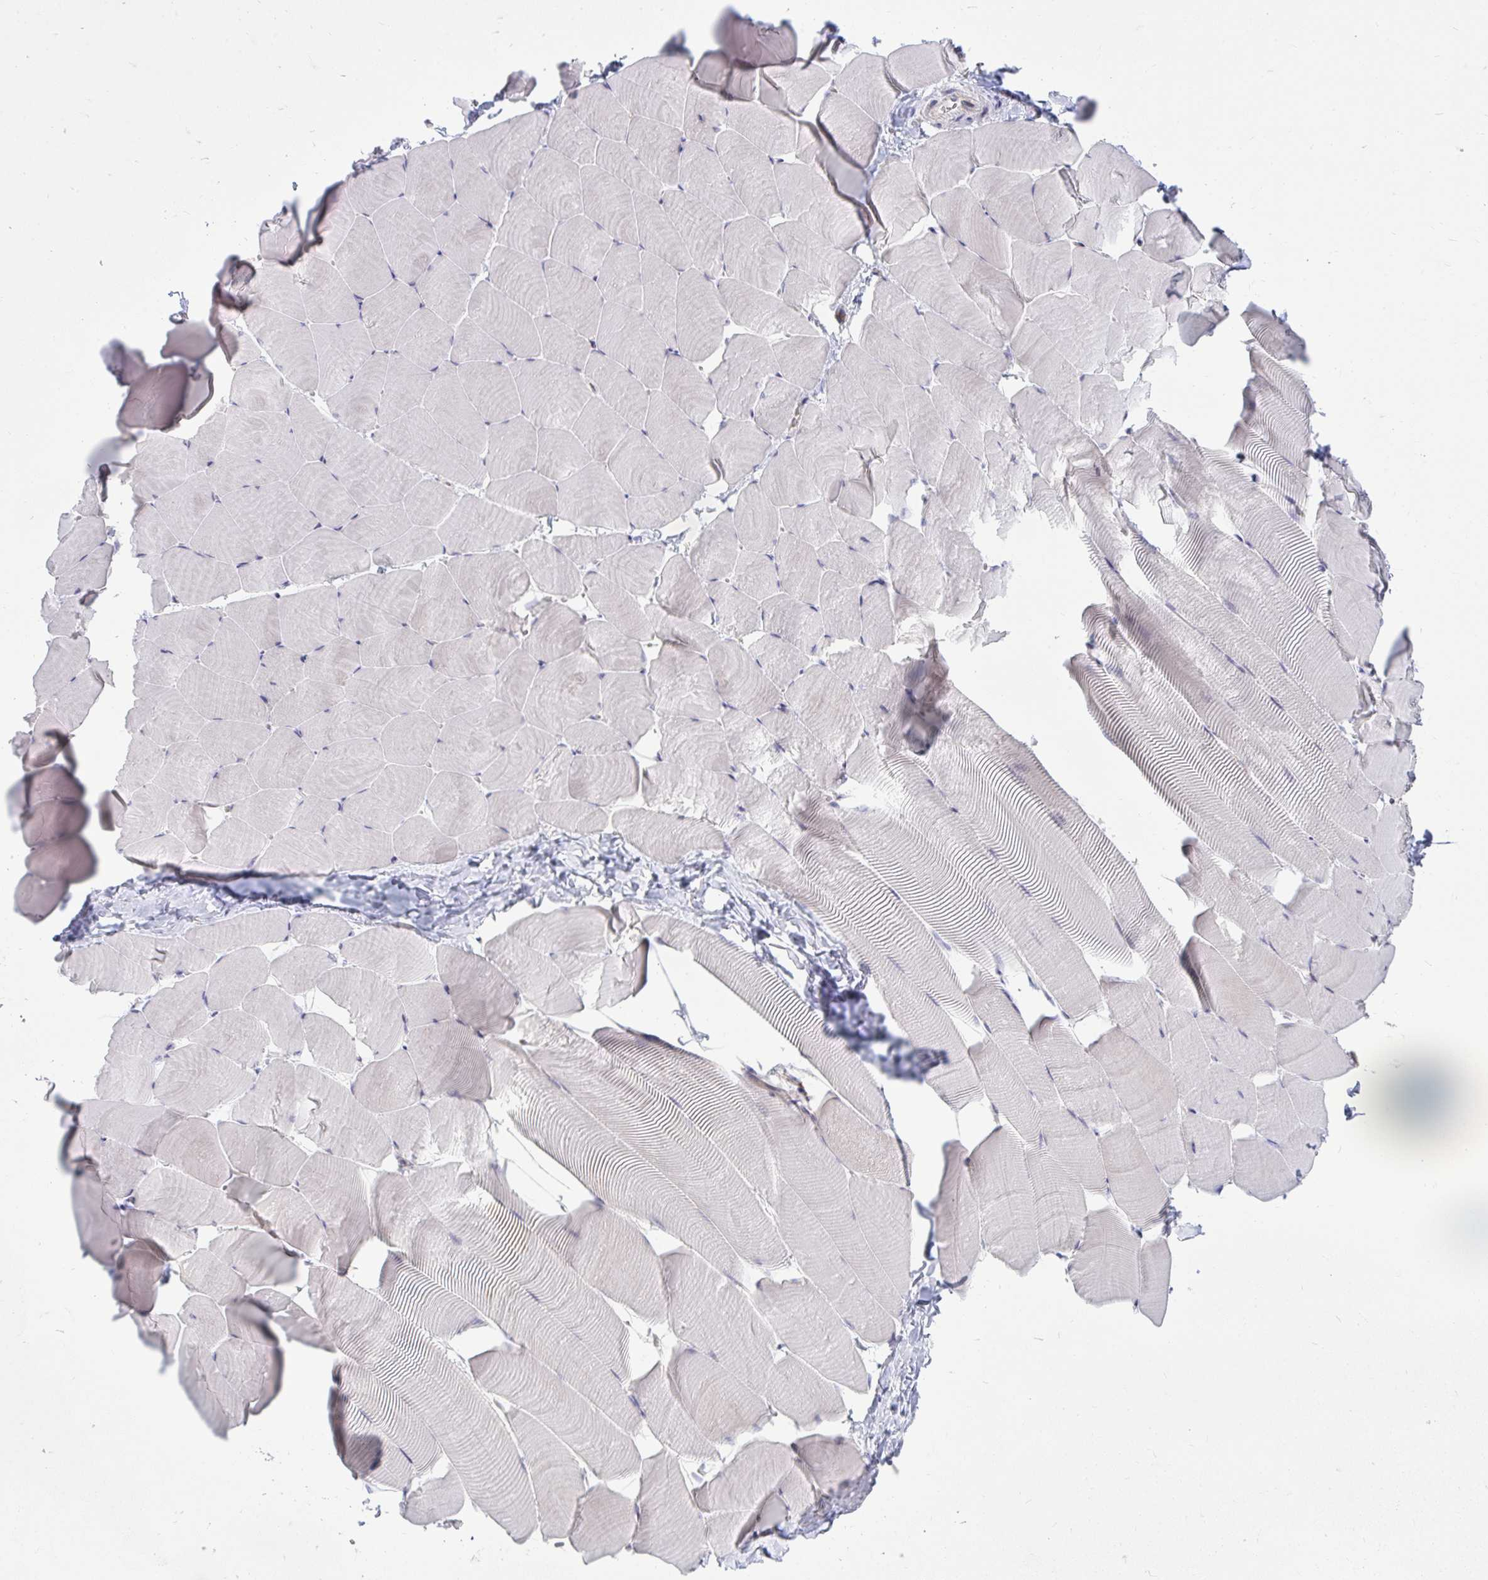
{"staining": {"intensity": "moderate", "quantity": "25%-75%", "location": "cytoplasmic/membranous"}, "tissue": "skeletal muscle", "cell_type": "Myocytes", "image_type": "normal", "snomed": [{"axis": "morphology", "description": "Normal tissue, NOS"}, {"axis": "topography", "description": "Skeletal muscle"}], "caption": "High-power microscopy captured an IHC image of unremarkable skeletal muscle, revealing moderate cytoplasmic/membranous staining in approximately 25%-75% of myocytes.", "gene": "ASAP1", "patient": {"sex": "male", "age": 25}}